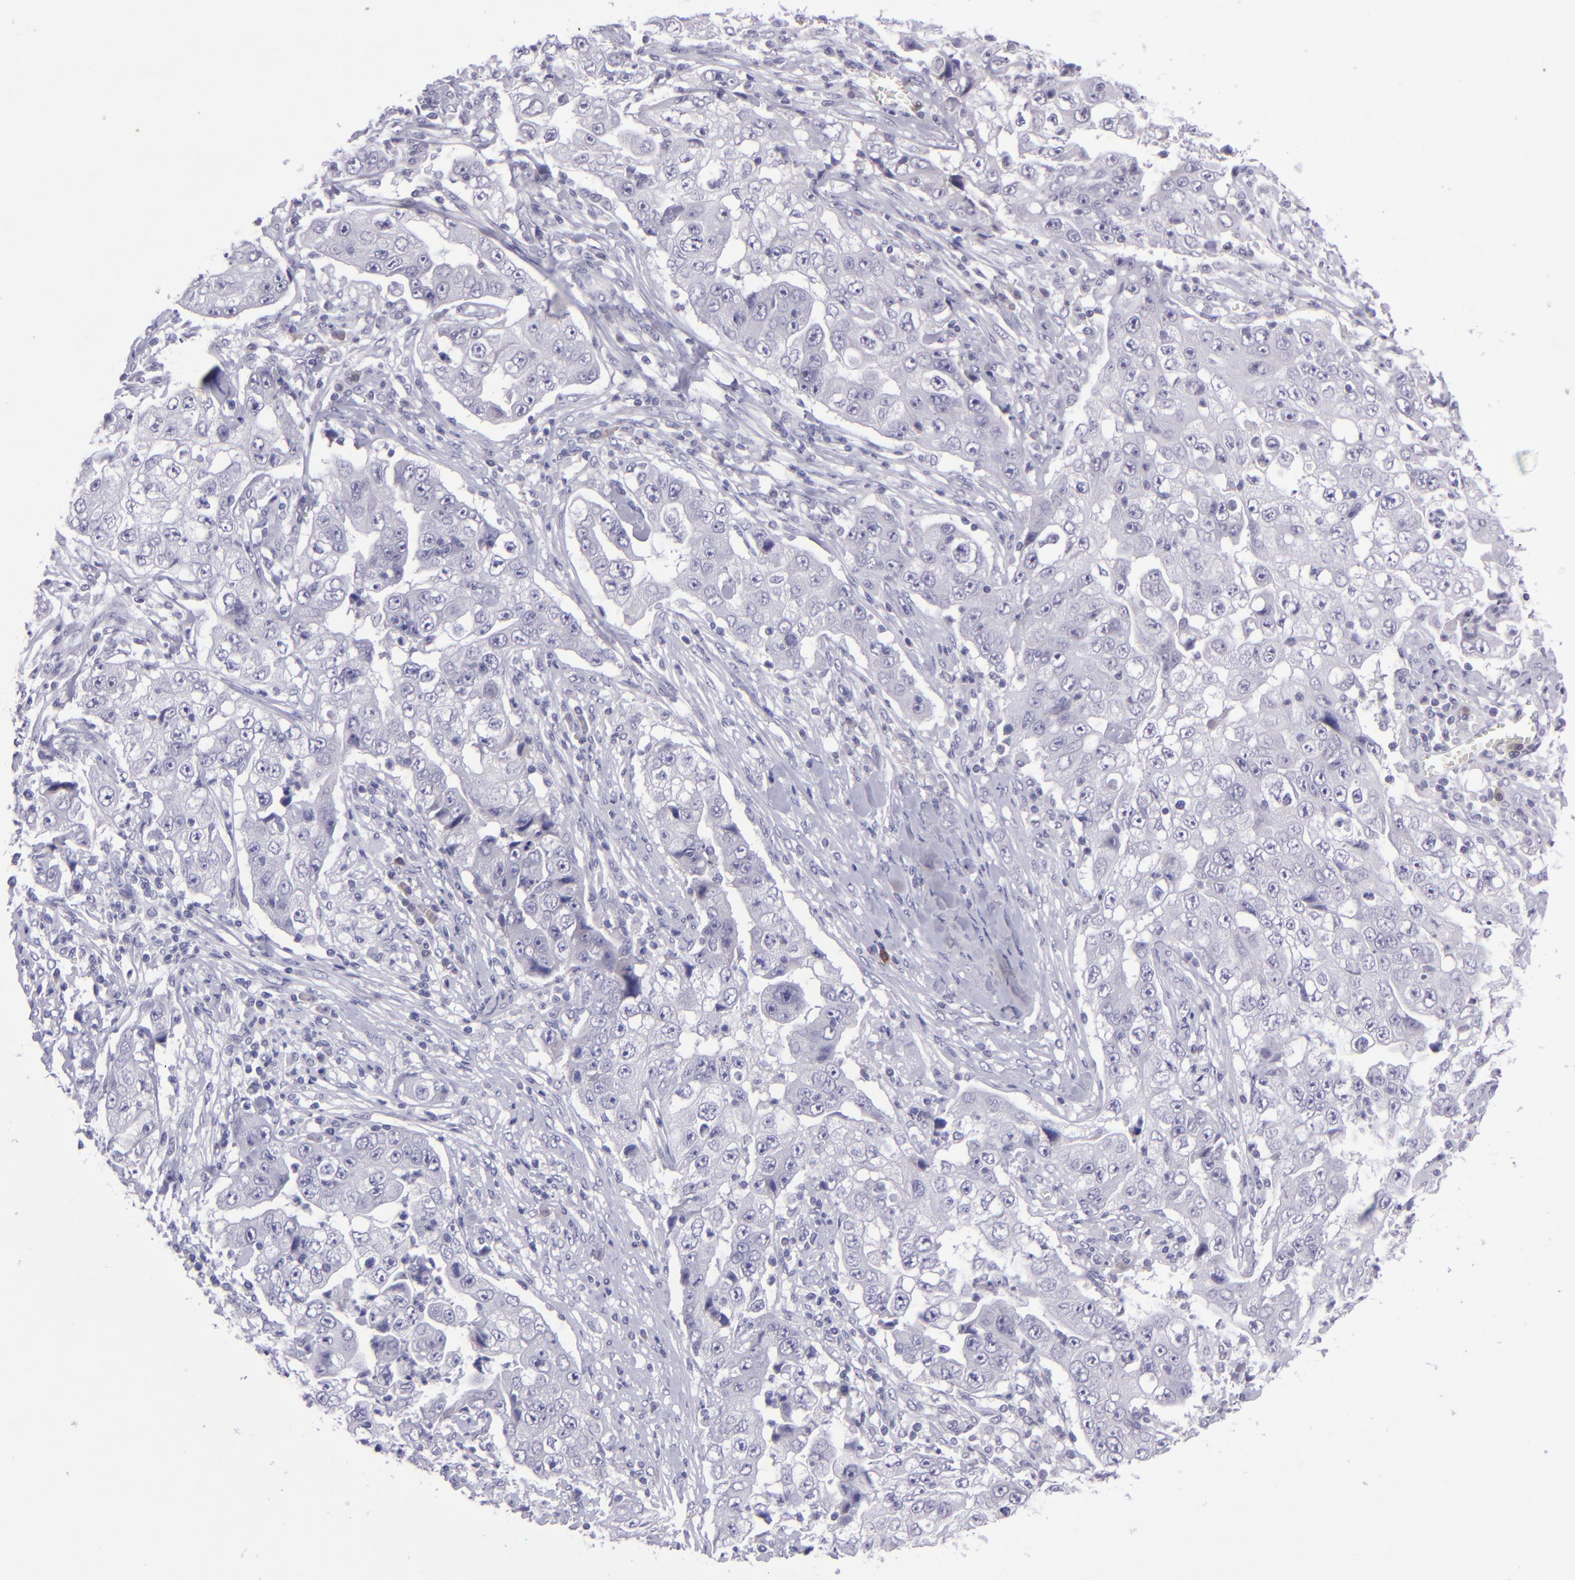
{"staining": {"intensity": "negative", "quantity": "none", "location": "none"}, "tissue": "lung cancer", "cell_type": "Tumor cells", "image_type": "cancer", "snomed": [{"axis": "morphology", "description": "Squamous cell carcinoma, NOS"}, {"axis": "topography", "description": "Lung"}], "caption": "Tumor cells show no significant protein positivity in lung cancer.", "gene": "POU2F2", "patient": {"sex": "male", "age": 64}}